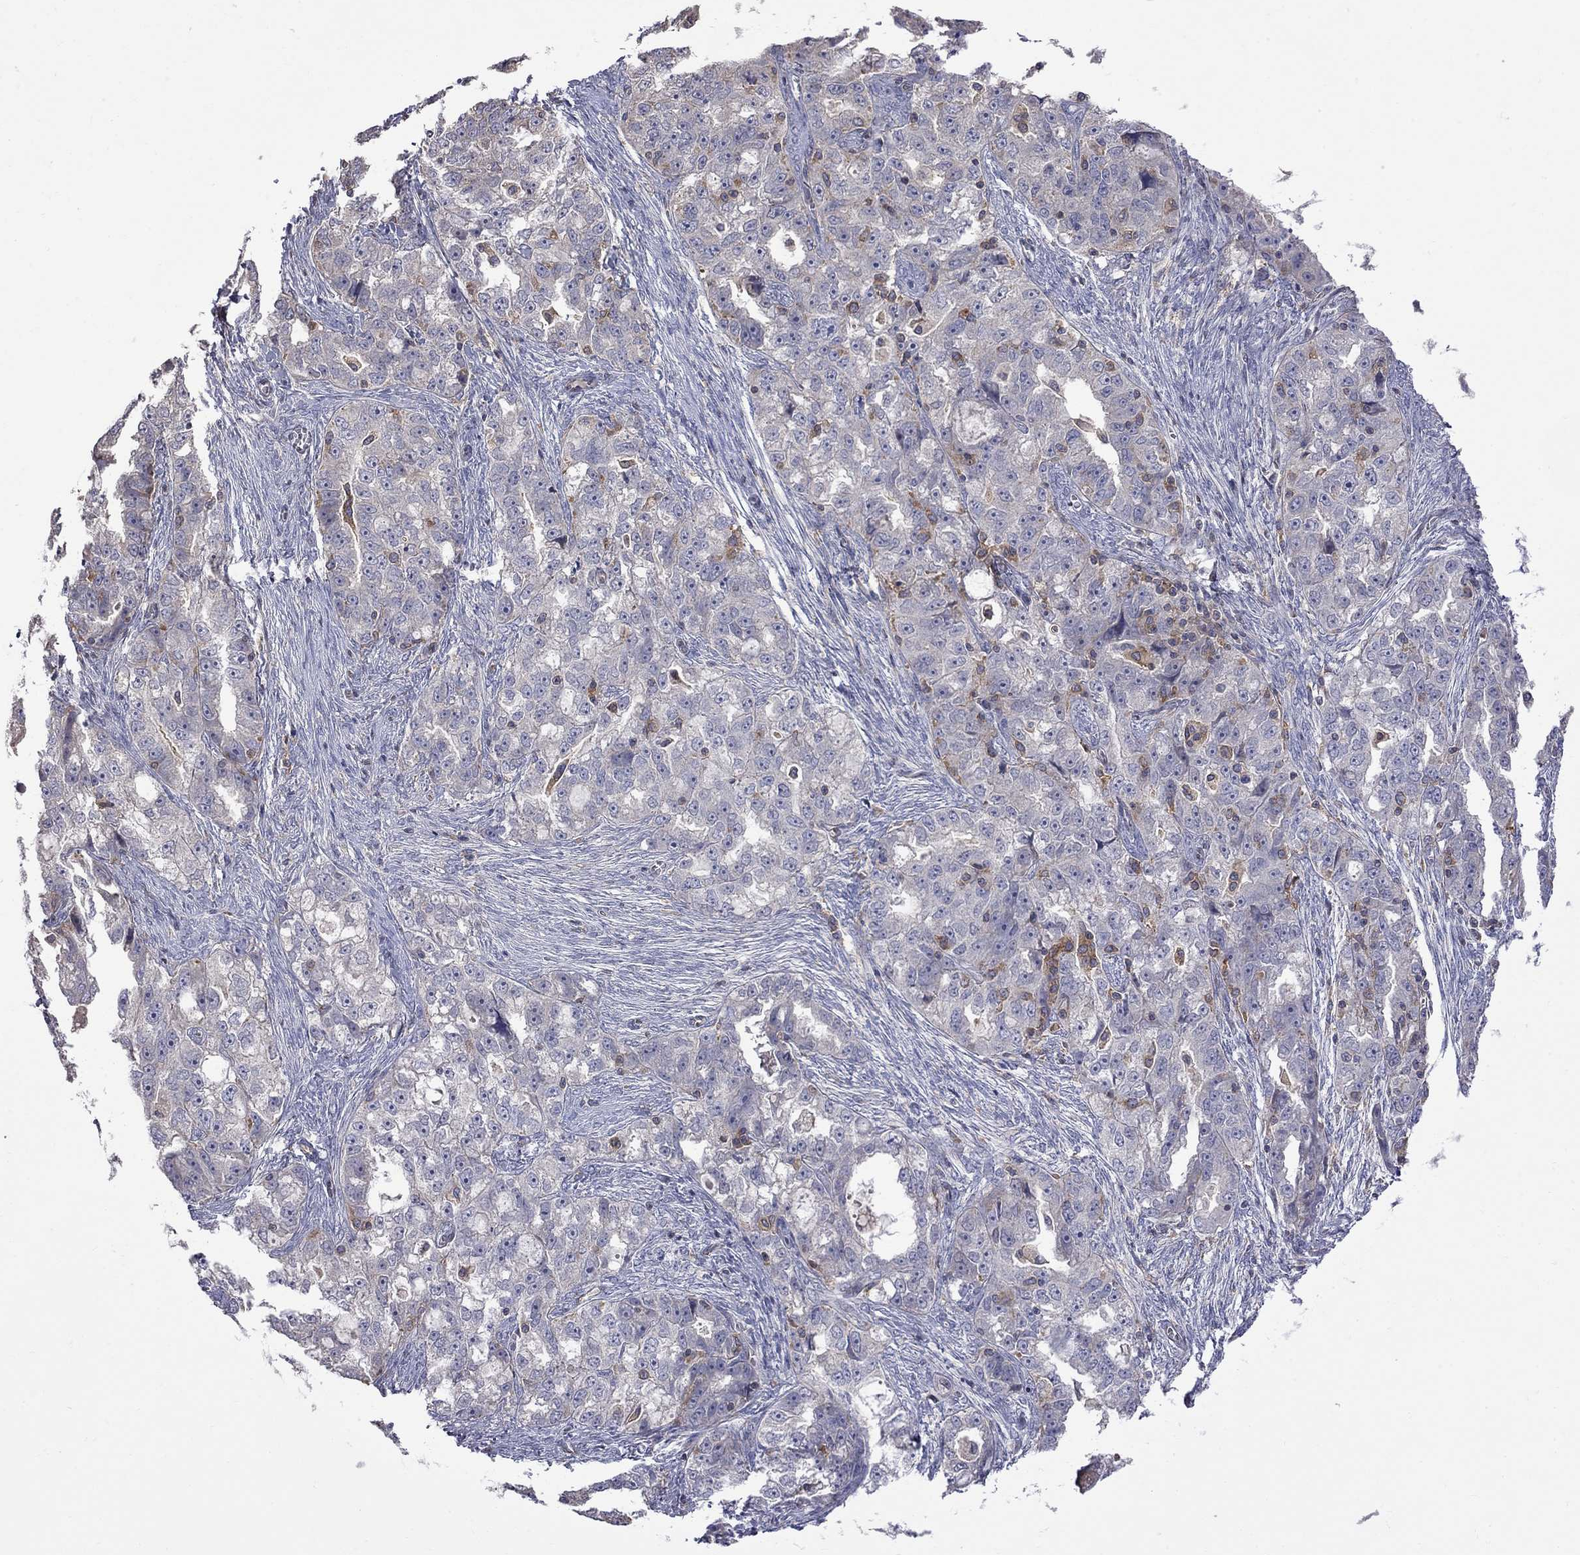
{"staining": {"intensity": "negative", "quantity": "none", "location": "none"}, "tissue": "ovarian cancer", "cell_type": "Tumor cells", "image_type": "cancer", "snomed": [{"axis": "morphology", "description": "Cystadenocarcinoma, serous, NOS"}, {"axis": "topography", "description": "Ovary"}], "caption": "Immunohistochemical staining of human ovarian cancer shows no significant expression in tumor cells.", "gene": "ABI3", "patient": {"sex": "female", "age": 51}}